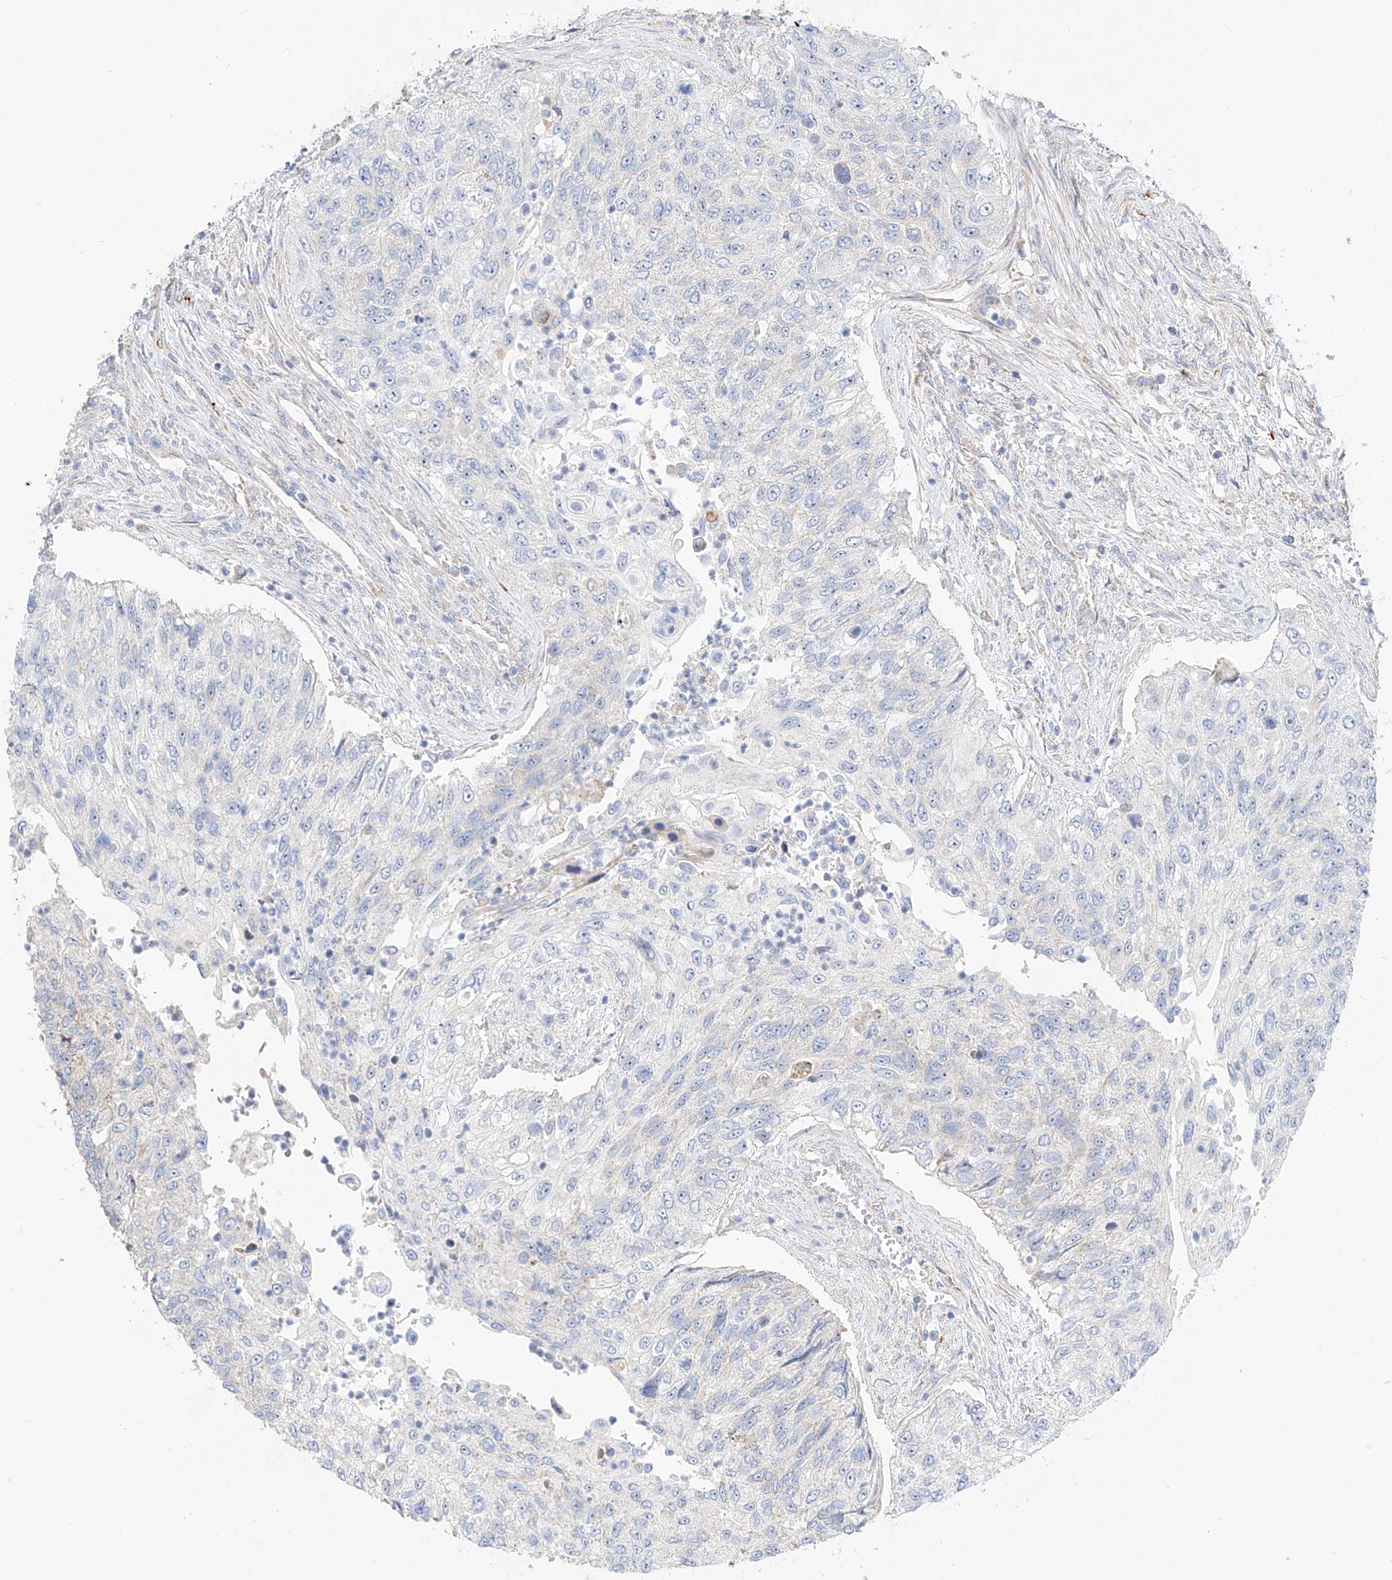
{"staining": {"intensity": "negative", "quantity": "none", "location": "none"}, "tissue": "urothelial cancer", "cell_type": "Tumor cells", "image_type": "cancer", "snomed": [{"axis": "morphology", "description": "Urothelial carcinoma, High grade"}, {"axis": "topography", "description": "Urinary bladder"}], "caption": "The micrograph exhibits no staining of tumor cells in urothelial cancer. (Stains: DAB (3,3'-diaminobenzidine) immunohistochemistry (IHC) with hematoxylin counter stain, Microscopy: brightfield microscopy at high magnification).", "gene": "CST9", "patient": {"sex": "female", "age": 60}}